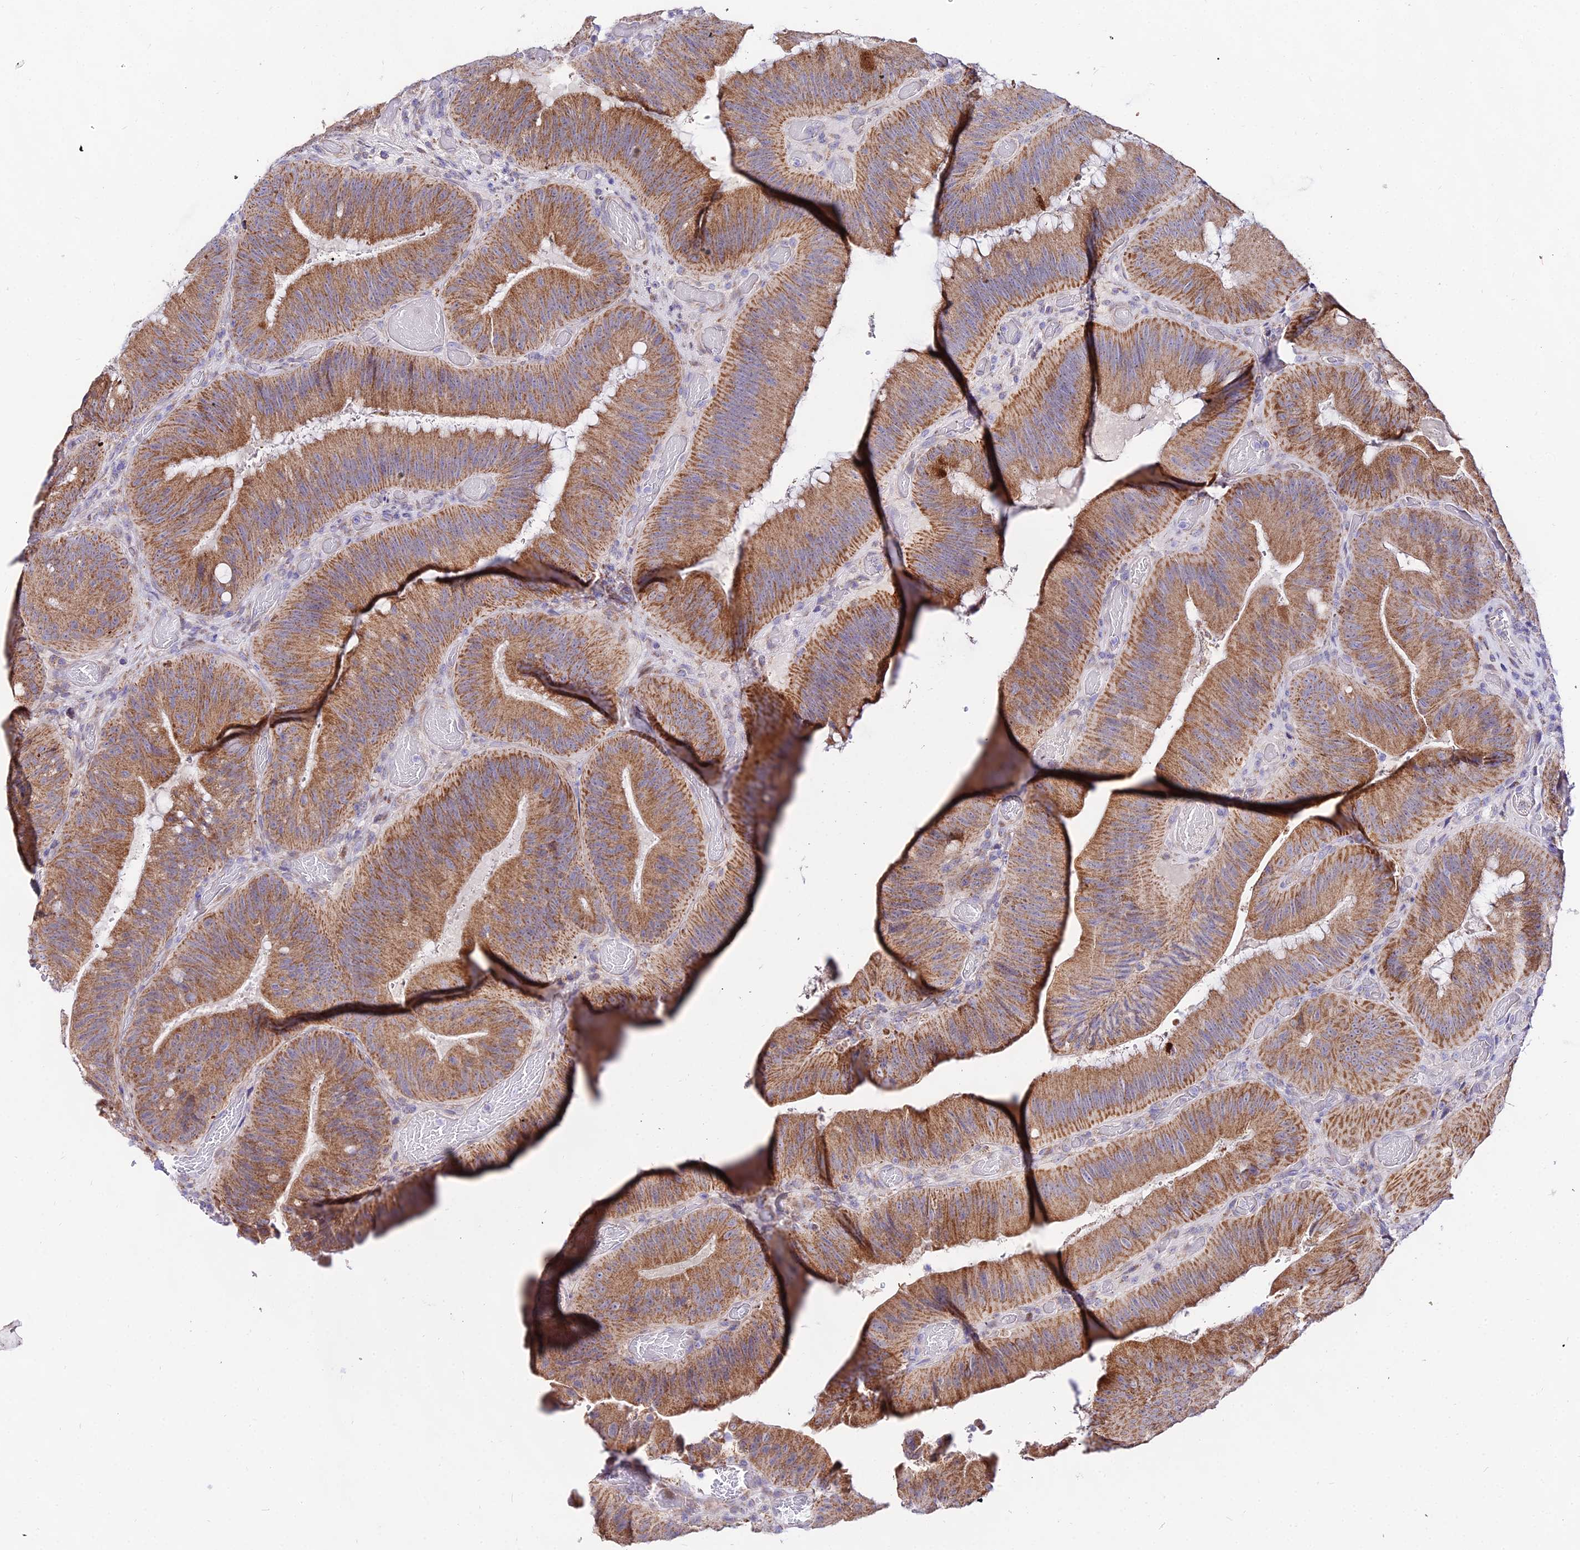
{"staining": {"intensity": "moderate", "quantity": ">75%", "location": "cytoplasmic/membranous"}, "tissue": "colorectal cancer", "cell_type": "Tumor cells", "image_type": "cancer", "snomed": [{"axis": "morphology", "description": "Adenocarcinoma, NOS"}, {"axis": "topography", "description": "Colon"}], "caption": "Moderate cytoplasmic/membranous protein staining is appreciated in about >75% of tumor cells in adenocarcinoma (colorectal). Using DAB (3,3'-diaminobenzidine) (brown) and hematoxylin (blue) stains, captured at high magnification using brightfield microscopy.", "gene": "ATP5PB", "patient": {"sex": "female", "age": 43}}